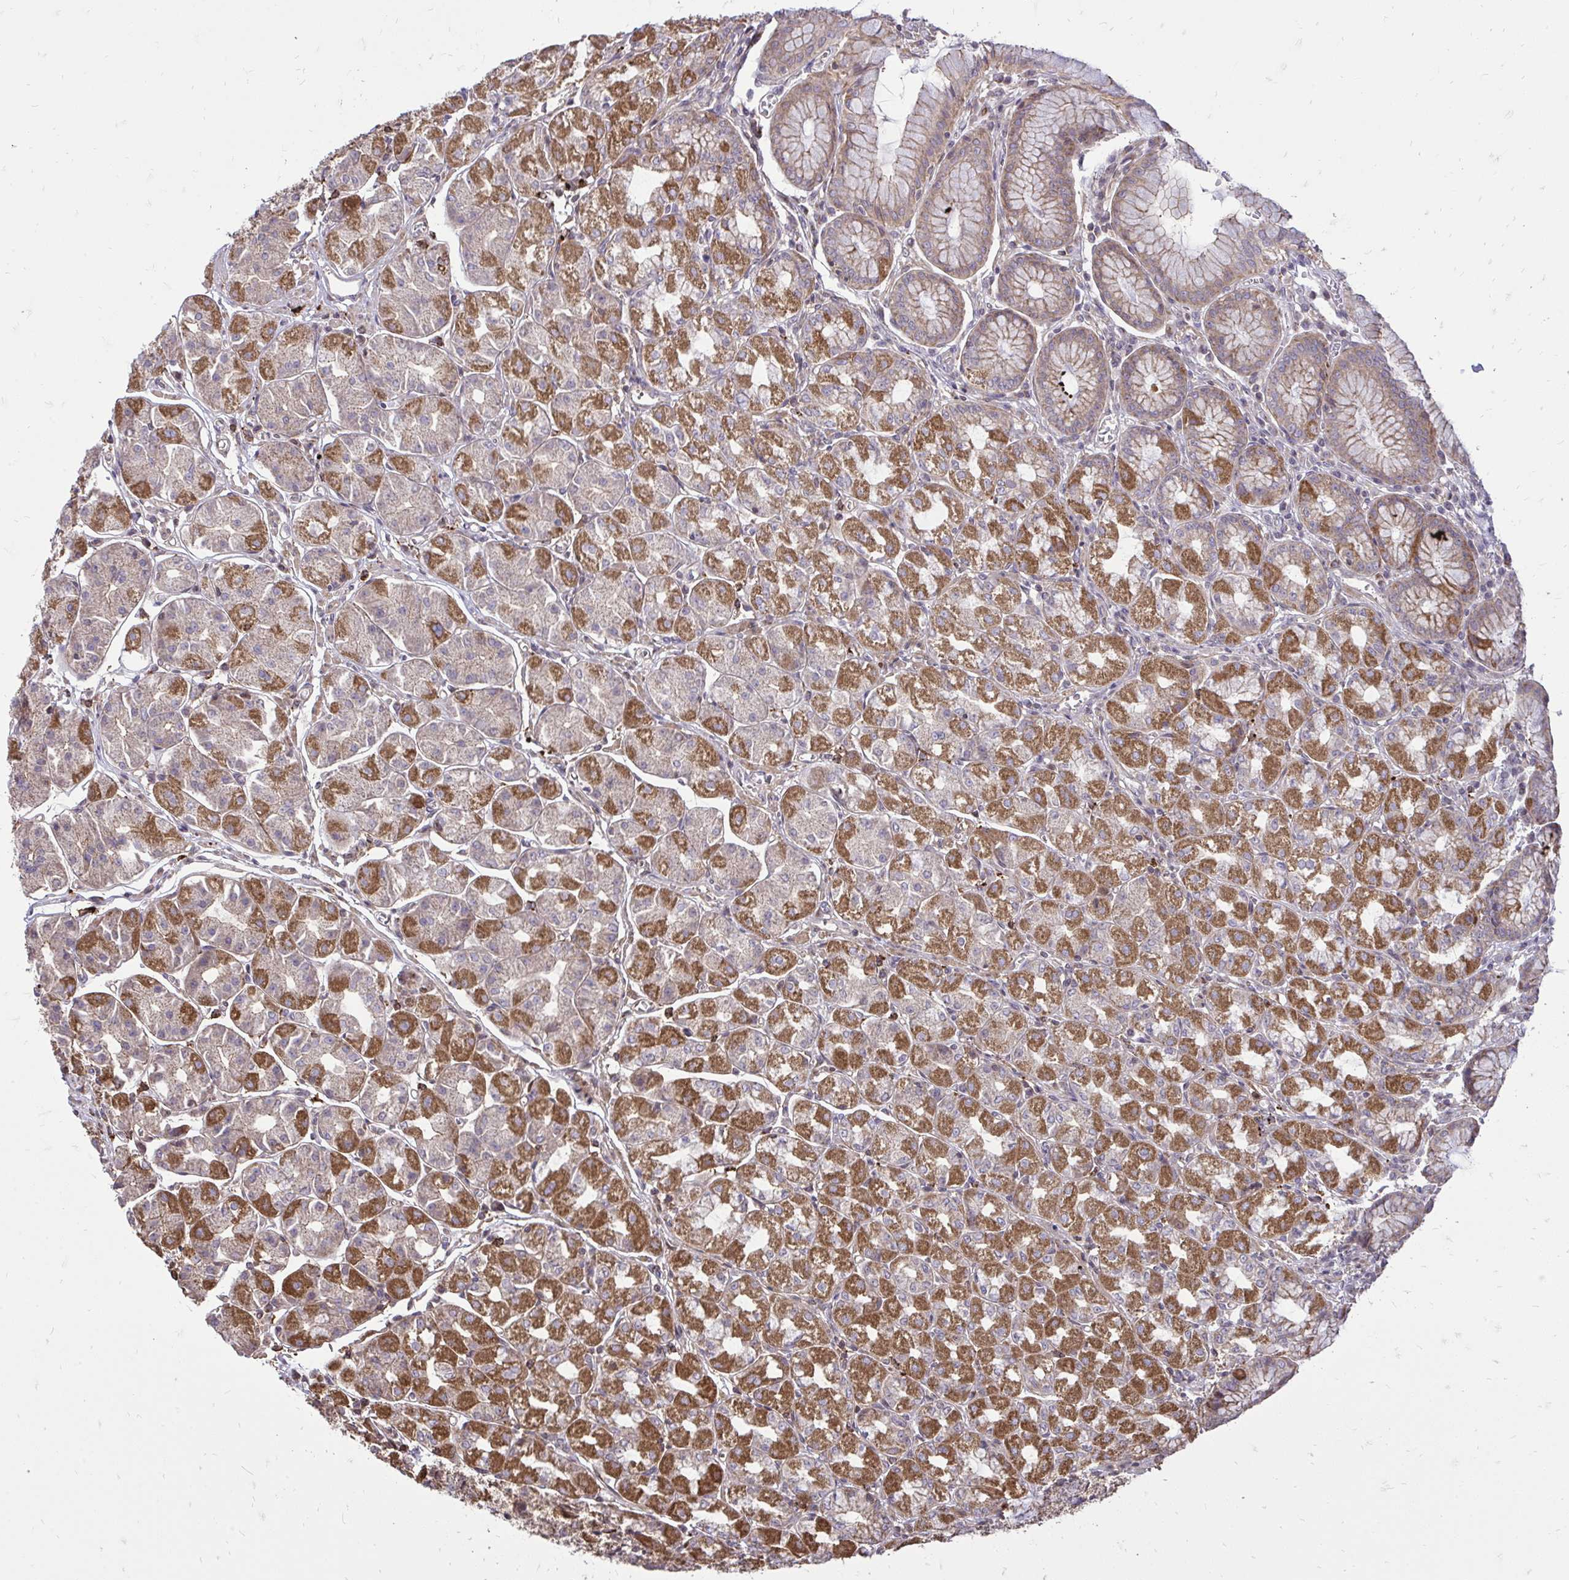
{"staining": {"intensity": "strong", "quantity": "25%-75%", "location": "cytoplasmic/membranous"}, "tissue": "stomach", "cell_type": "Glandular cells", "image_type": "normal", "snomed": [{"axis": "morphology", "description": "Normal tissue, NOS"}, {"axis": "topography", "description": "Stomach"}], "caption": "A brown stain shows strong cytoplasmic/membranous expression of a protein in glandular cells of normal human stomach.", "gene": "SLC7A5", "patient": {"sex": "male", "age": 55}}